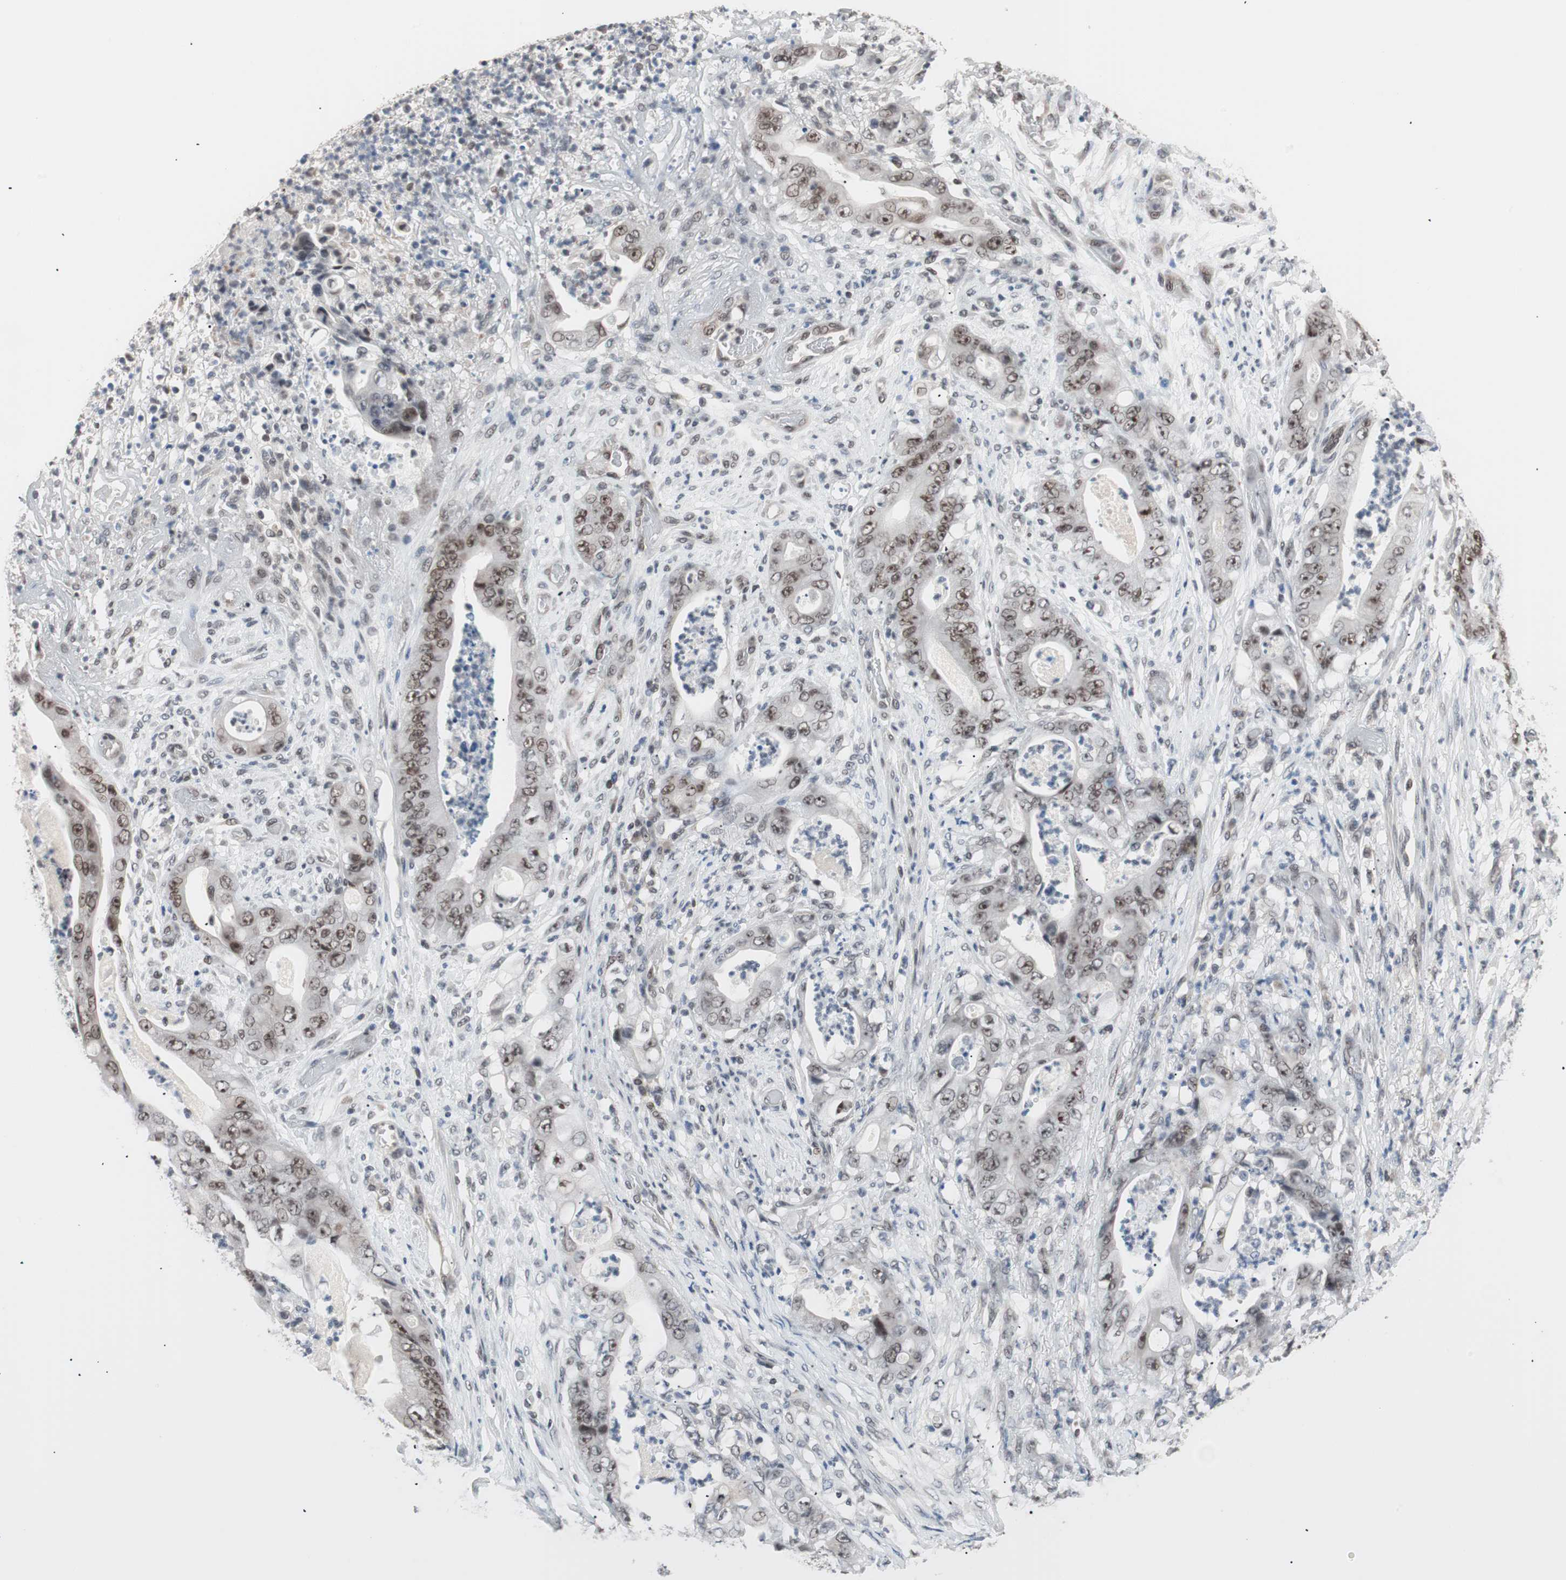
{"staining": {"intensity": "moderate", "quantity": ">75%", "location": "nuclear"}, "tissue": "stomach cancer", "cell_type": "Tumor cells", "image_type": "cancer", "snomed": [{"axis": "morphology", "description": "Adenocarcinoma, NOS"}, {"axis": "topography", "description": "Stomach"}], "caption": "Stomach cancer (adenocarcinoma) stained with immunohistochemistry (IHC) reveals moderate nuclear staining in approximately >75% of tumor cells. The staining was performed using DAB to visualize the protein expression in brown, while the nuclei were stained in blue with hematoxylin (Magnification: 20x).", "gene": "LIG3", "patient": {"sex": "female", "age": 73}}